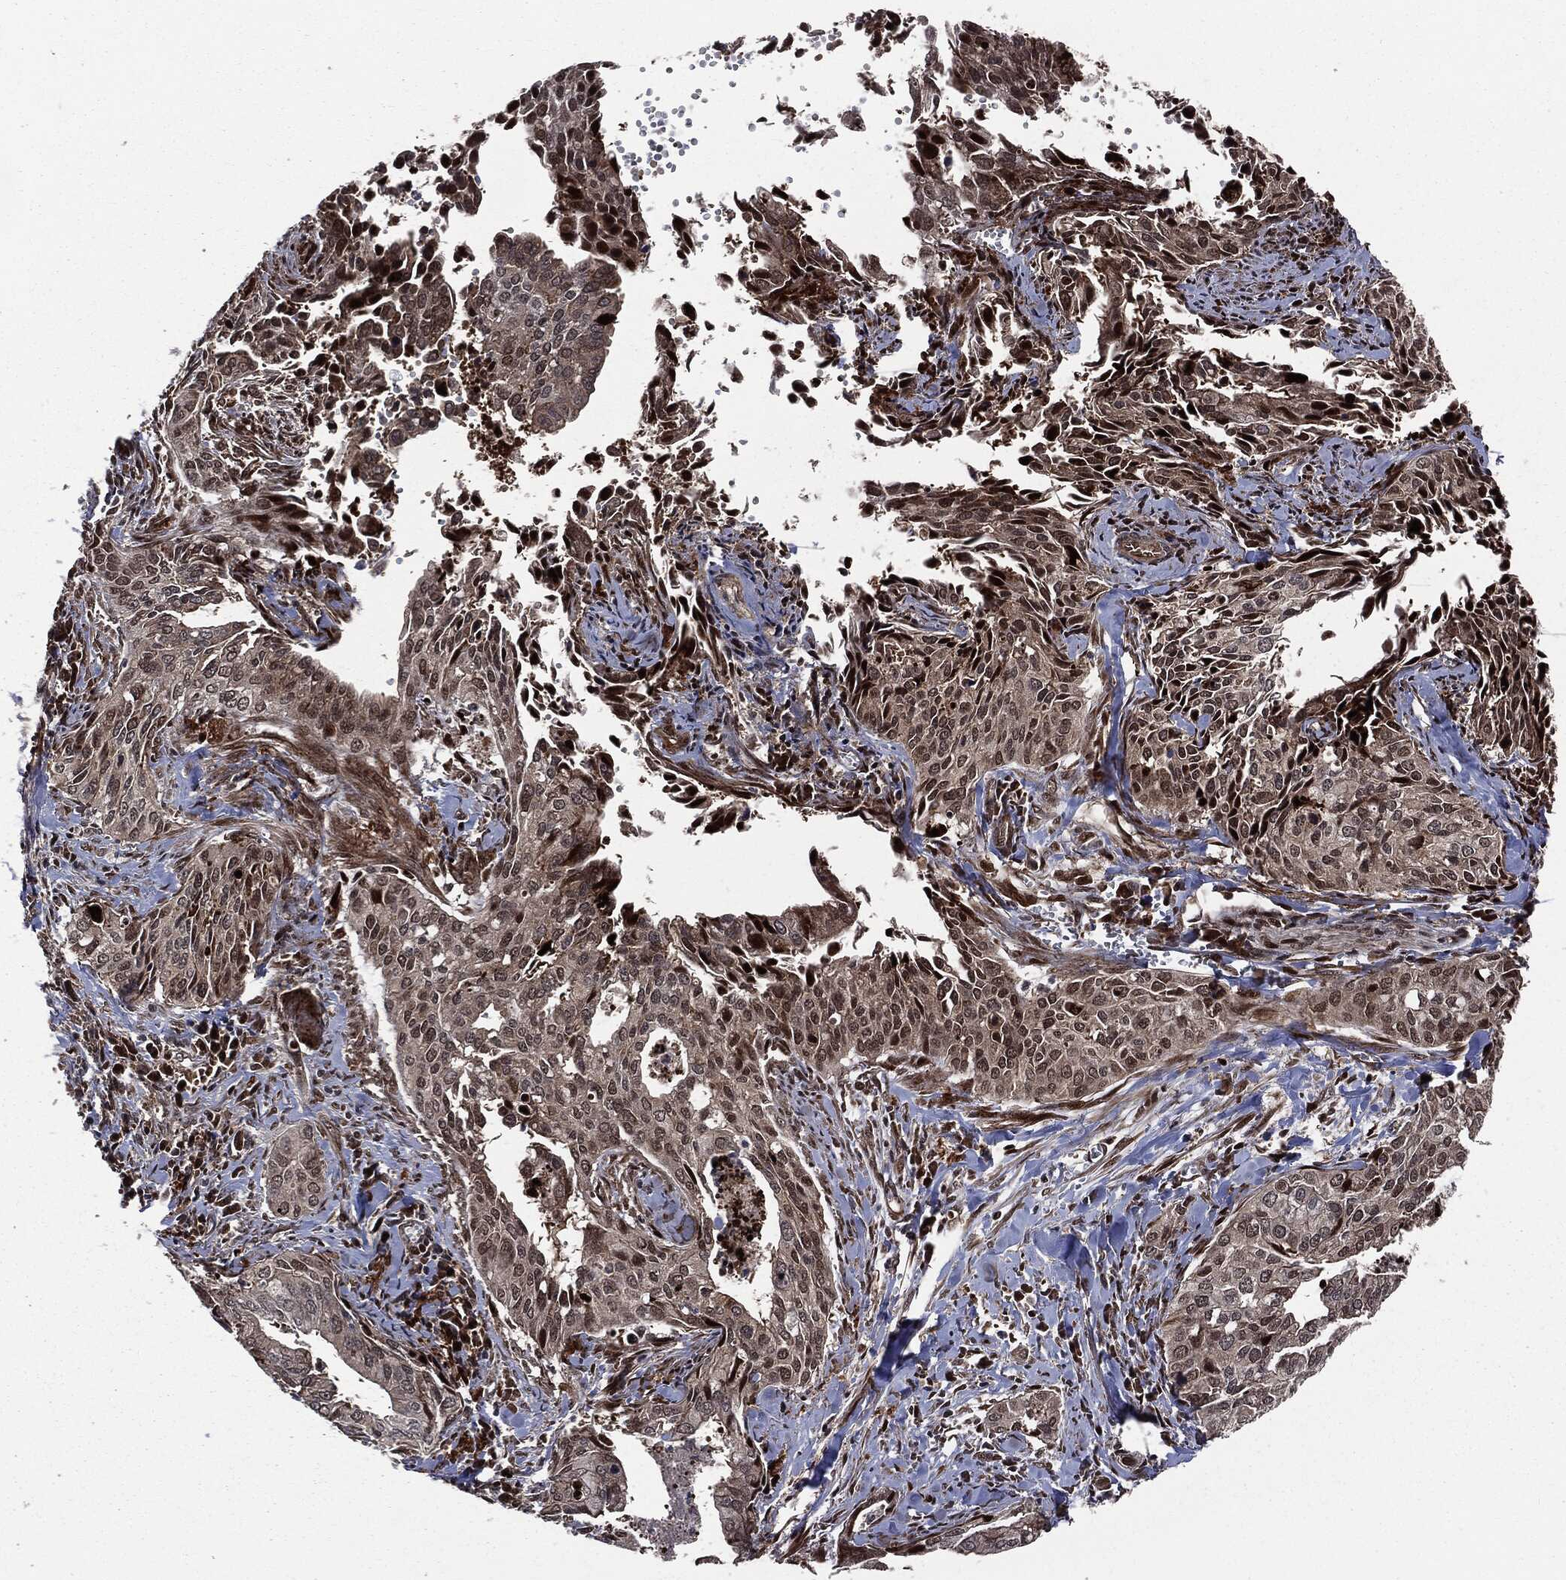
{"staining": {"intensity": "strong", "quantity": "<25%", "location": "cytoplasmic/membranous,nuclear"}, "tissue": "cervical cancer", "cell_type": "Tumor cells", "image_type": "cancer", "snomed": [{"axis": "morphology", "description": "Squamous cell carcinoma, NOS"}, {"axis": "topography", "description": "Cervix"}], "caption": "This image exhibits immunohistochemistry staining of human cervical cancer, with medium strong cytoplasmic/membranous and nuclear positivity in about <25% of tumor cells.", "gene": "SMAD4", "patient": {"sex": "female", "age": 29}}